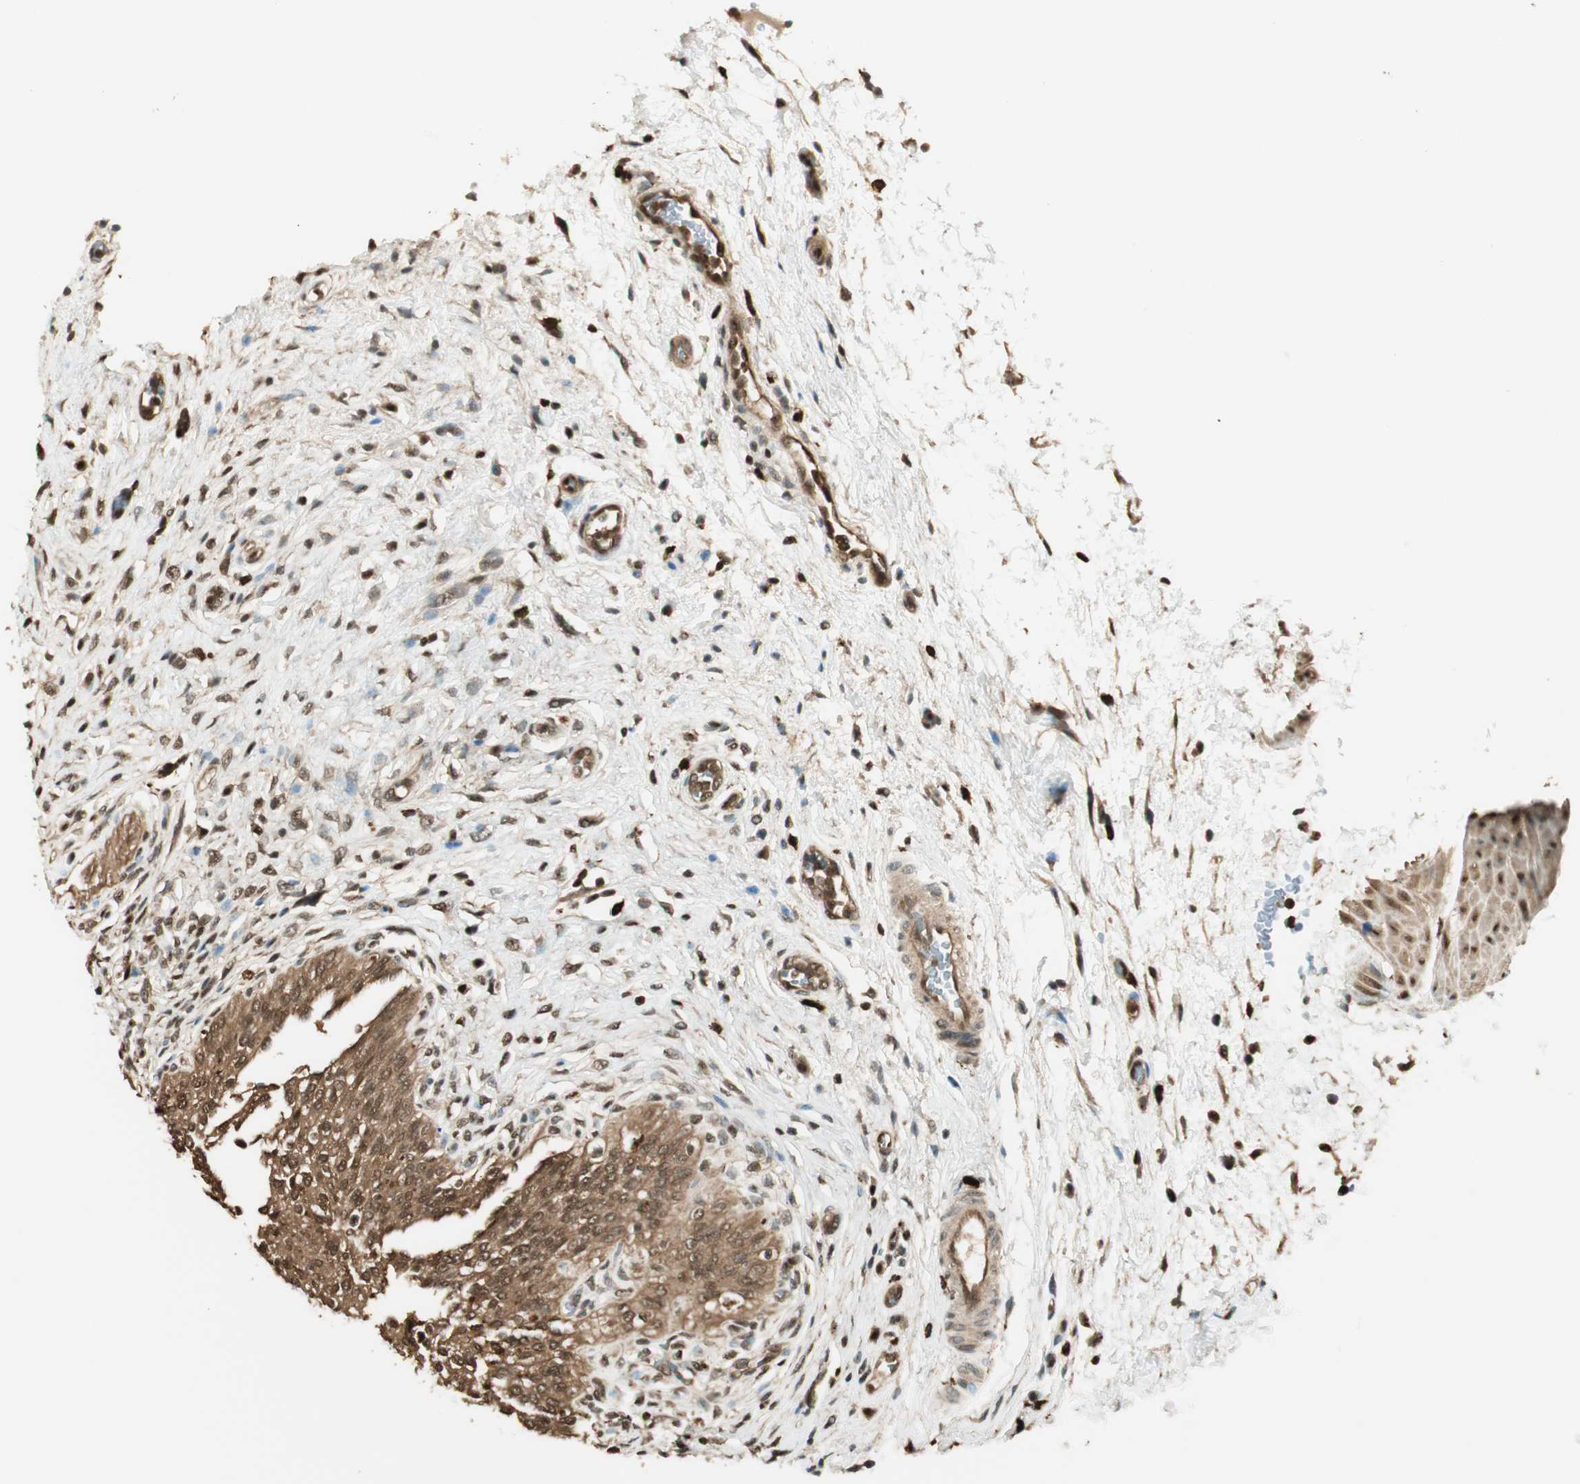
{"staining": {"intensity": "strong", "quantity": ">75%", "location": "cytoplasmic/membranous,nuclear"}, "tissue": "urinary bladder", "cell_type": "Urothelial cells", "image_type": "normal", "snomed": [{"axis": "morphology", "description": "Normal tissue, NOS"}, {"axis": "morphology", "description": "Urothelial carcinoma, High grade"}, {"axis": "topography", "description": "Urinary bladder"}], "caption": "Immunohistochemical staining of normal human urinary bladder displays >75% levels of strong cytoplasmic/membranous,nuclear protein positivity in about >75% of urothelial cells.", "gene": "ENSG00000268870", "patient": {"sex": "male", "age": 46}}